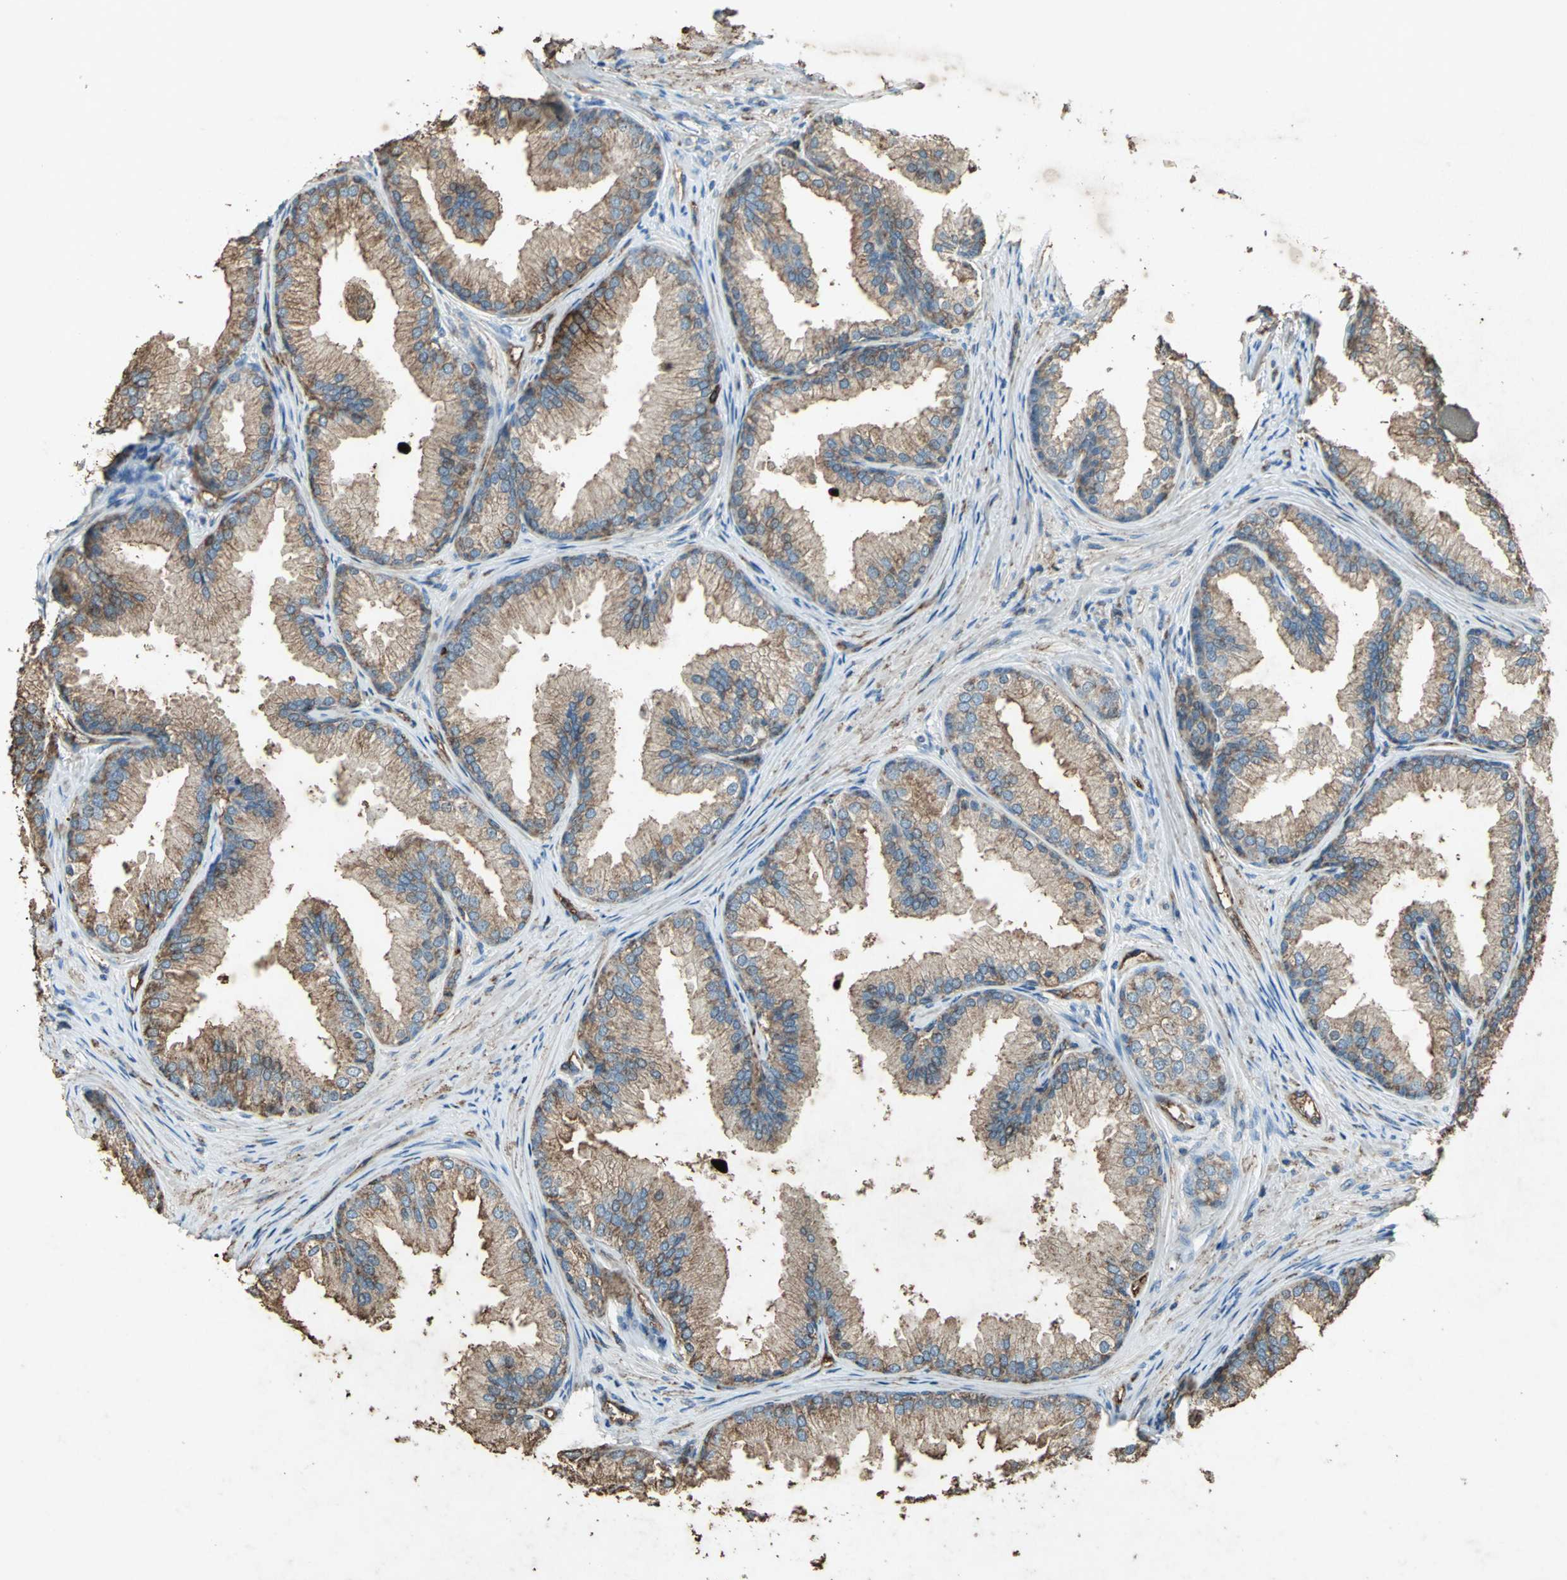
{"staining": {"intensity": "moderate", "quantity": ">75%", "location": "cytoplasmic/membranous"}, "tissue": "prostate", "cell_type": "Glandular cells", "image_type": "normal", "snomed": [{"axis": "morphology", "description": "Normal tissue, NOS"}, {"axis": "topography", "description": "Prostate"}], "caption": "This is an image of immunohistochemistry staining of normal prostate, which shows moderate positivity in the cytoplasmic/membranous of glandular cells.", "gene": "CCR6", "patient": {"sex": "male", "age": 76}}